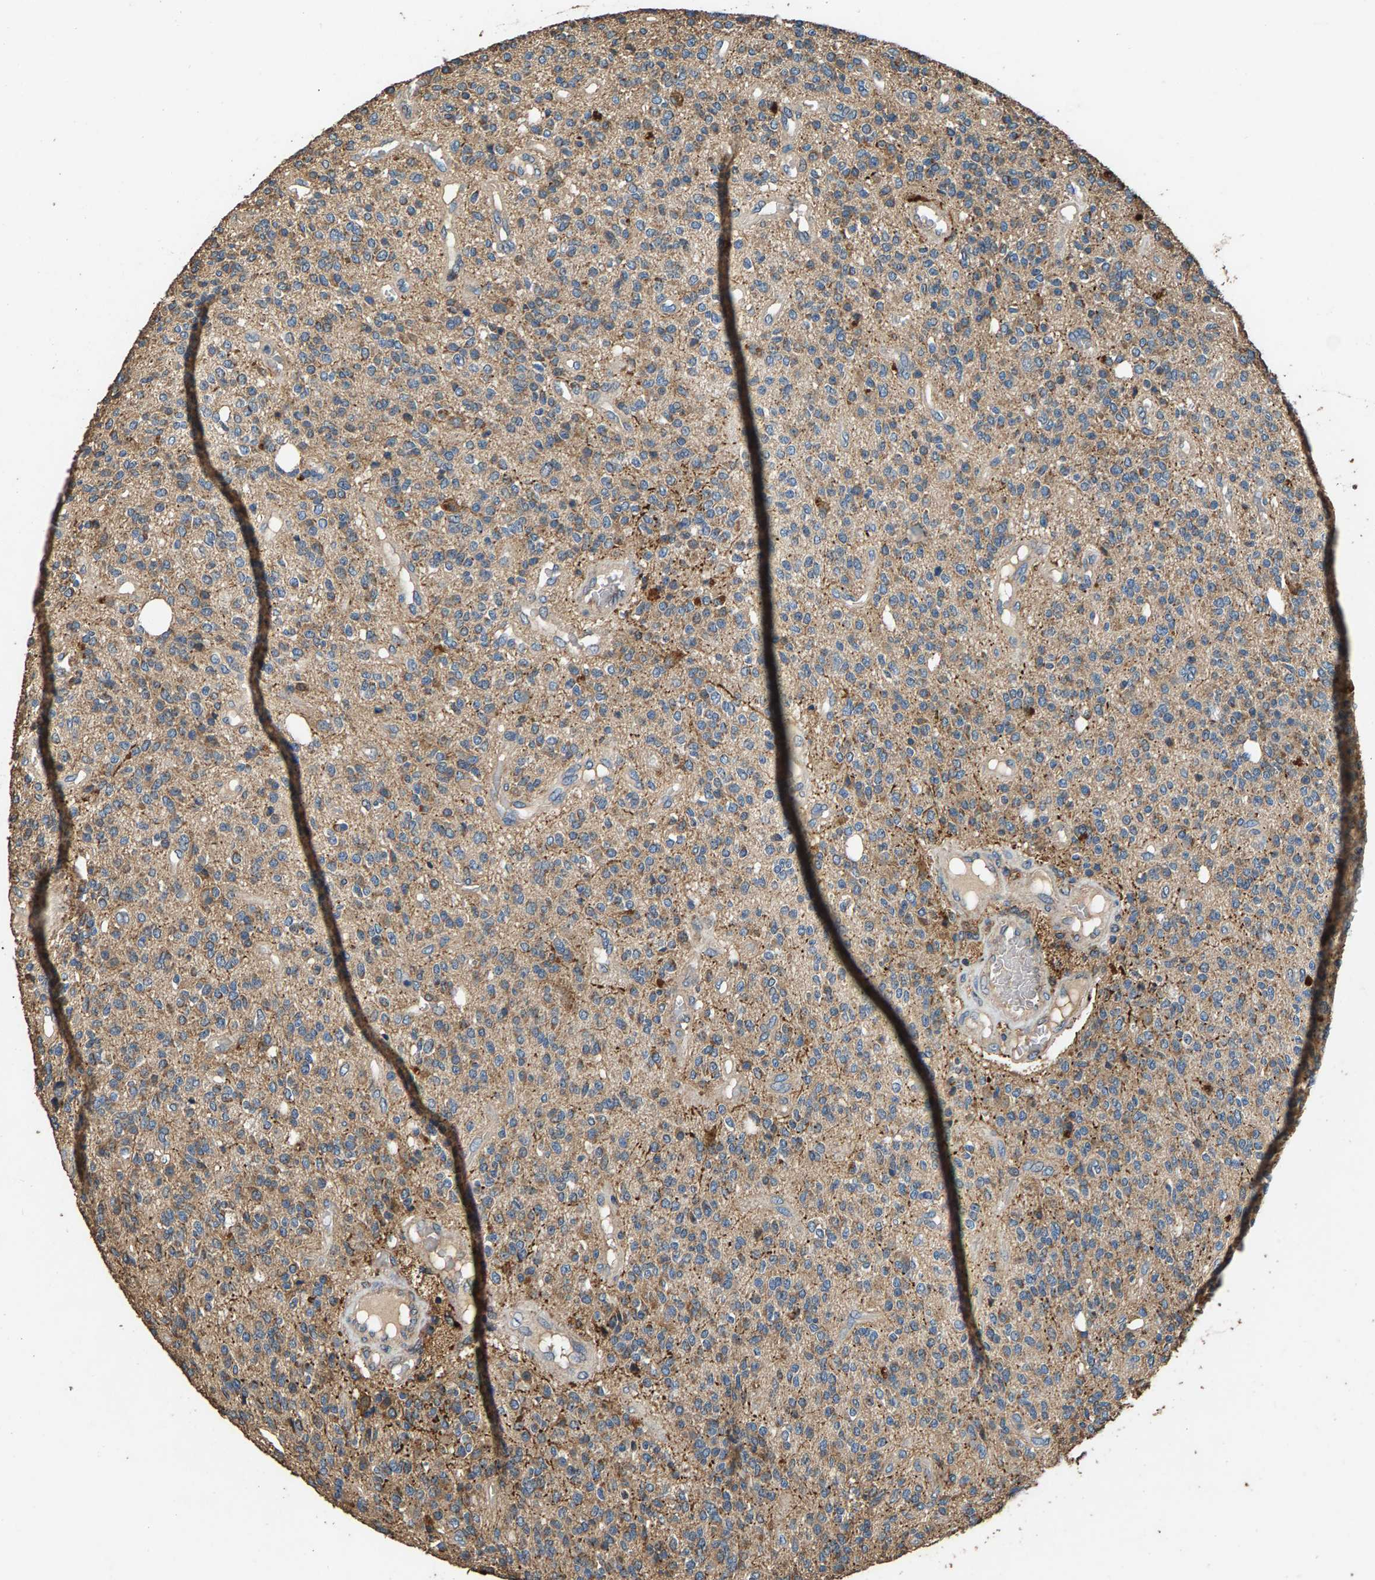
{"staining": {"intensity": "weak", "quantity": ">75%", "location": "cytoplasmic/membranous"}, "tissue": "glioma", "cell_type": "Tumor cells", "image_type": "cancer", "snomed": [{"axis": "morphology", "description": "Glioma, malignant, High grade"}, {"axis": "topography", "description": "Brain"}], "caption": "Immunohistochemistry (IHC) (DAB (3,3'-diaminobenzidine)) staining of malignant high-grade glioma demonstrates weak cytoplasmic/membranous protein positivity in about >75% of tumor cells.", "gene": "MRPL27", "patient": {"sex": "male", "age": 34}}